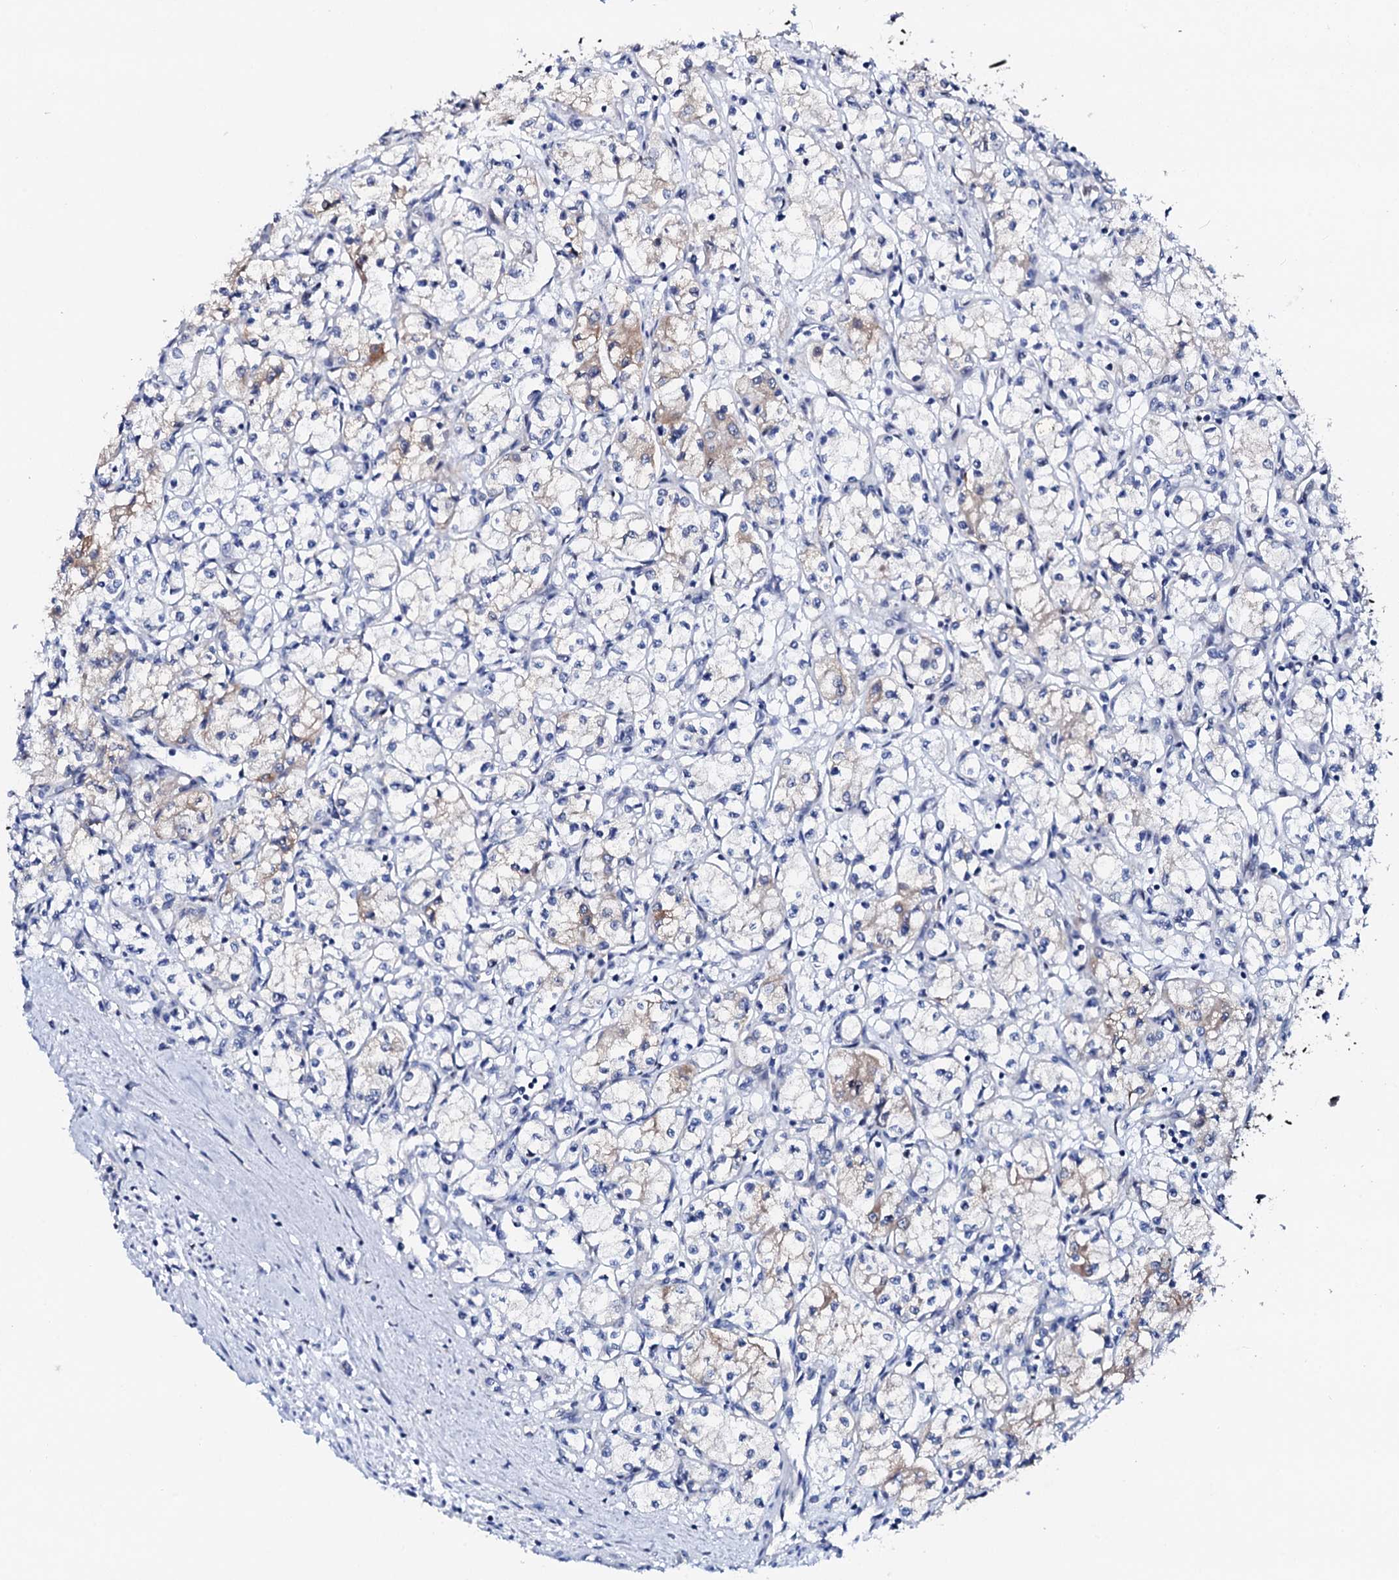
{"staining": {"intensity": "negative", "quantity": "none", "location": "none"}, "tissue": "renal cancer", "cell_type": "Tumor cells", "image_type": "cancer", "snomed": [{"axis": "morphology", "description": "Adenocarcinoma, NOS"}, {"axis": "topography", "description": "Kidney"}], "caption": "Adenocarcinoma (renal) stained for a protein using IHC reveals no positivity tumor cells.", "gene": "TRDN", "patient": {"sex": "male", "age": 59}}